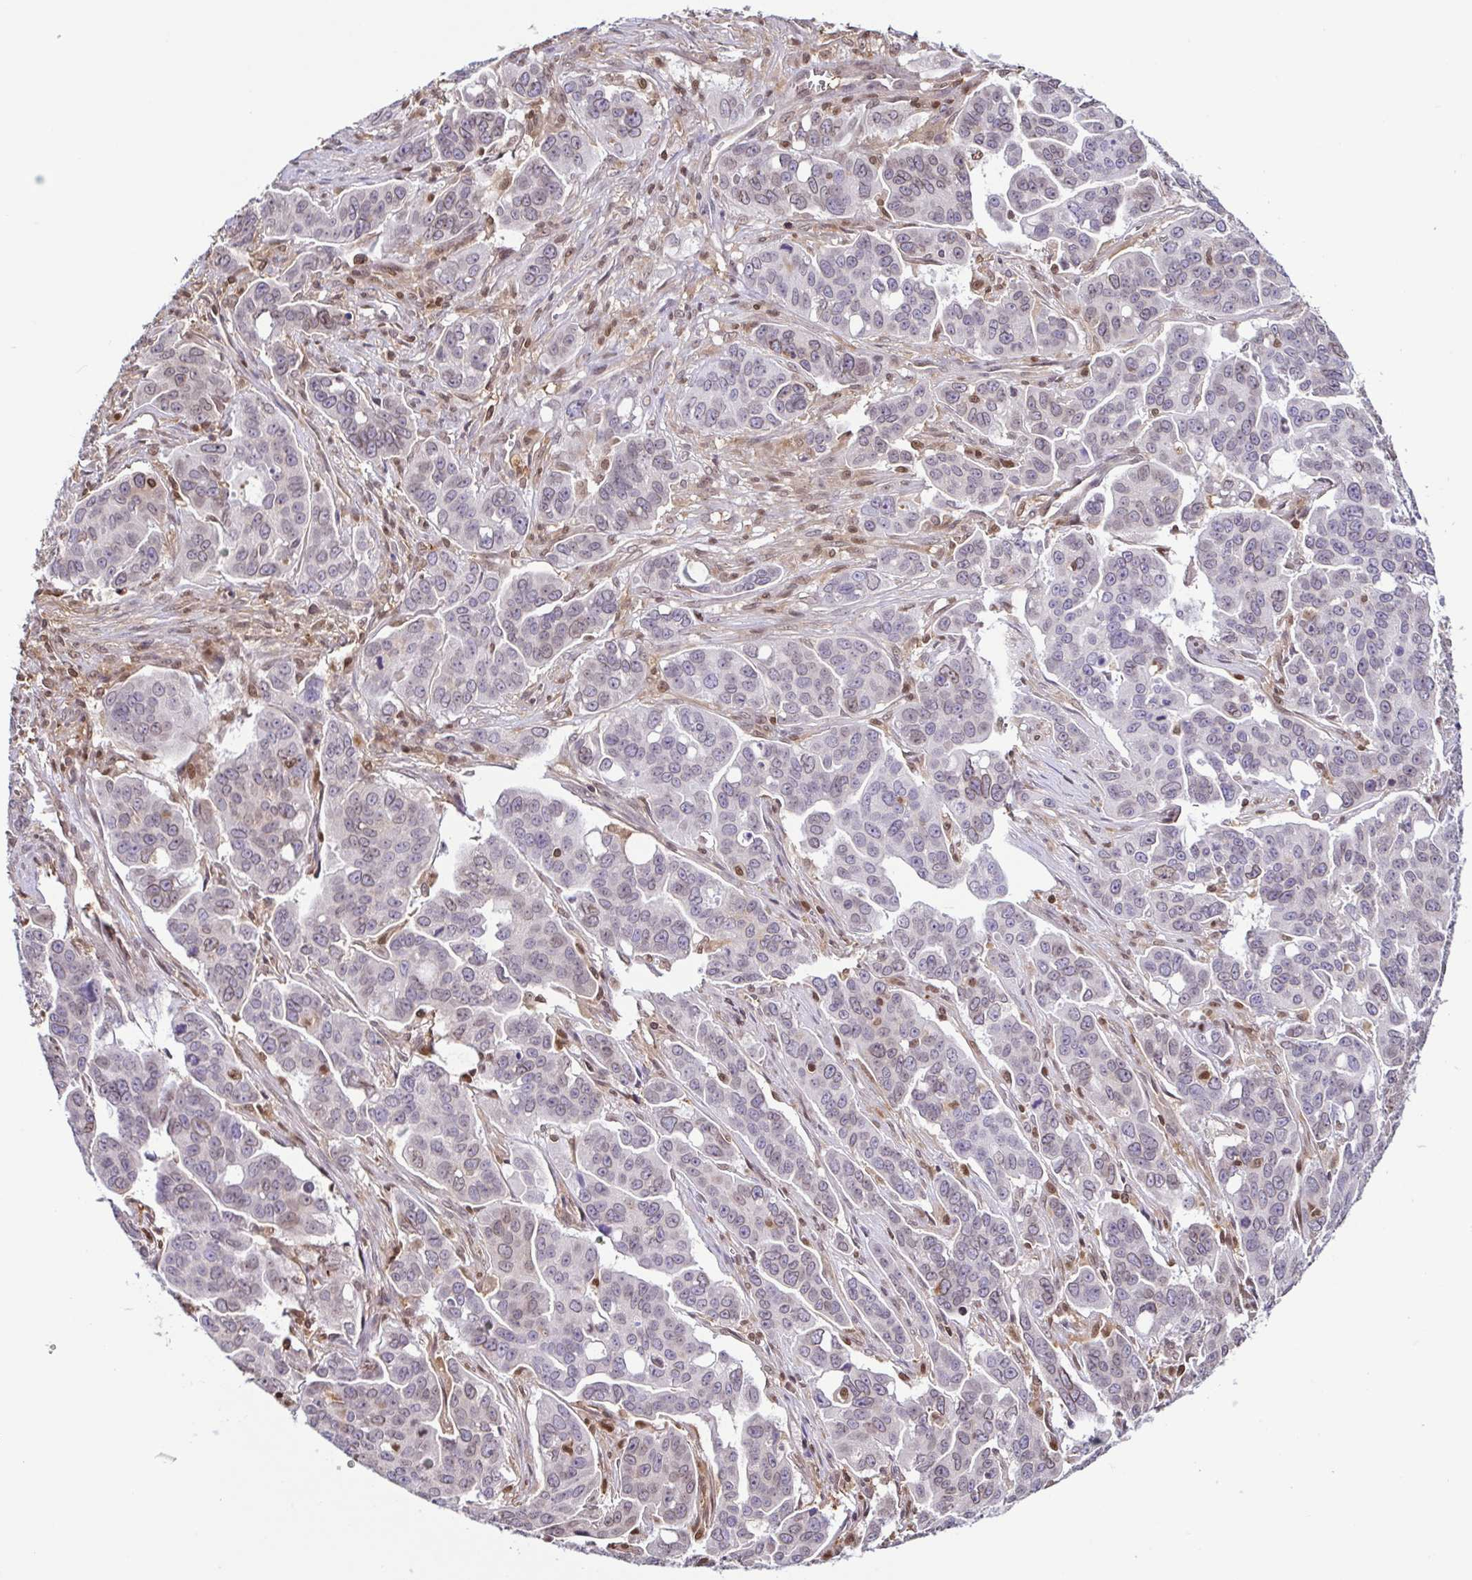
{"staining": {"intensity": "negative", "quantity": "none", "location": "none"}, "tissue": "ovarian cancer", "cell_type": "Tumor cells", "image_type": "cancer", "snomed": [{"axis": "morphology", "description": "Carcinoma, endometroid"}, {"axis": "topography", "description": "Ovary"}], "caption": "A high-resolution histopathology image shows immunohistochemistry (IHC) staining of ovarian cancer, which exhibits no significant expression in tumor cells.", "gene": "PSMB9", "patient": {"sex": "female", "age": 78}}